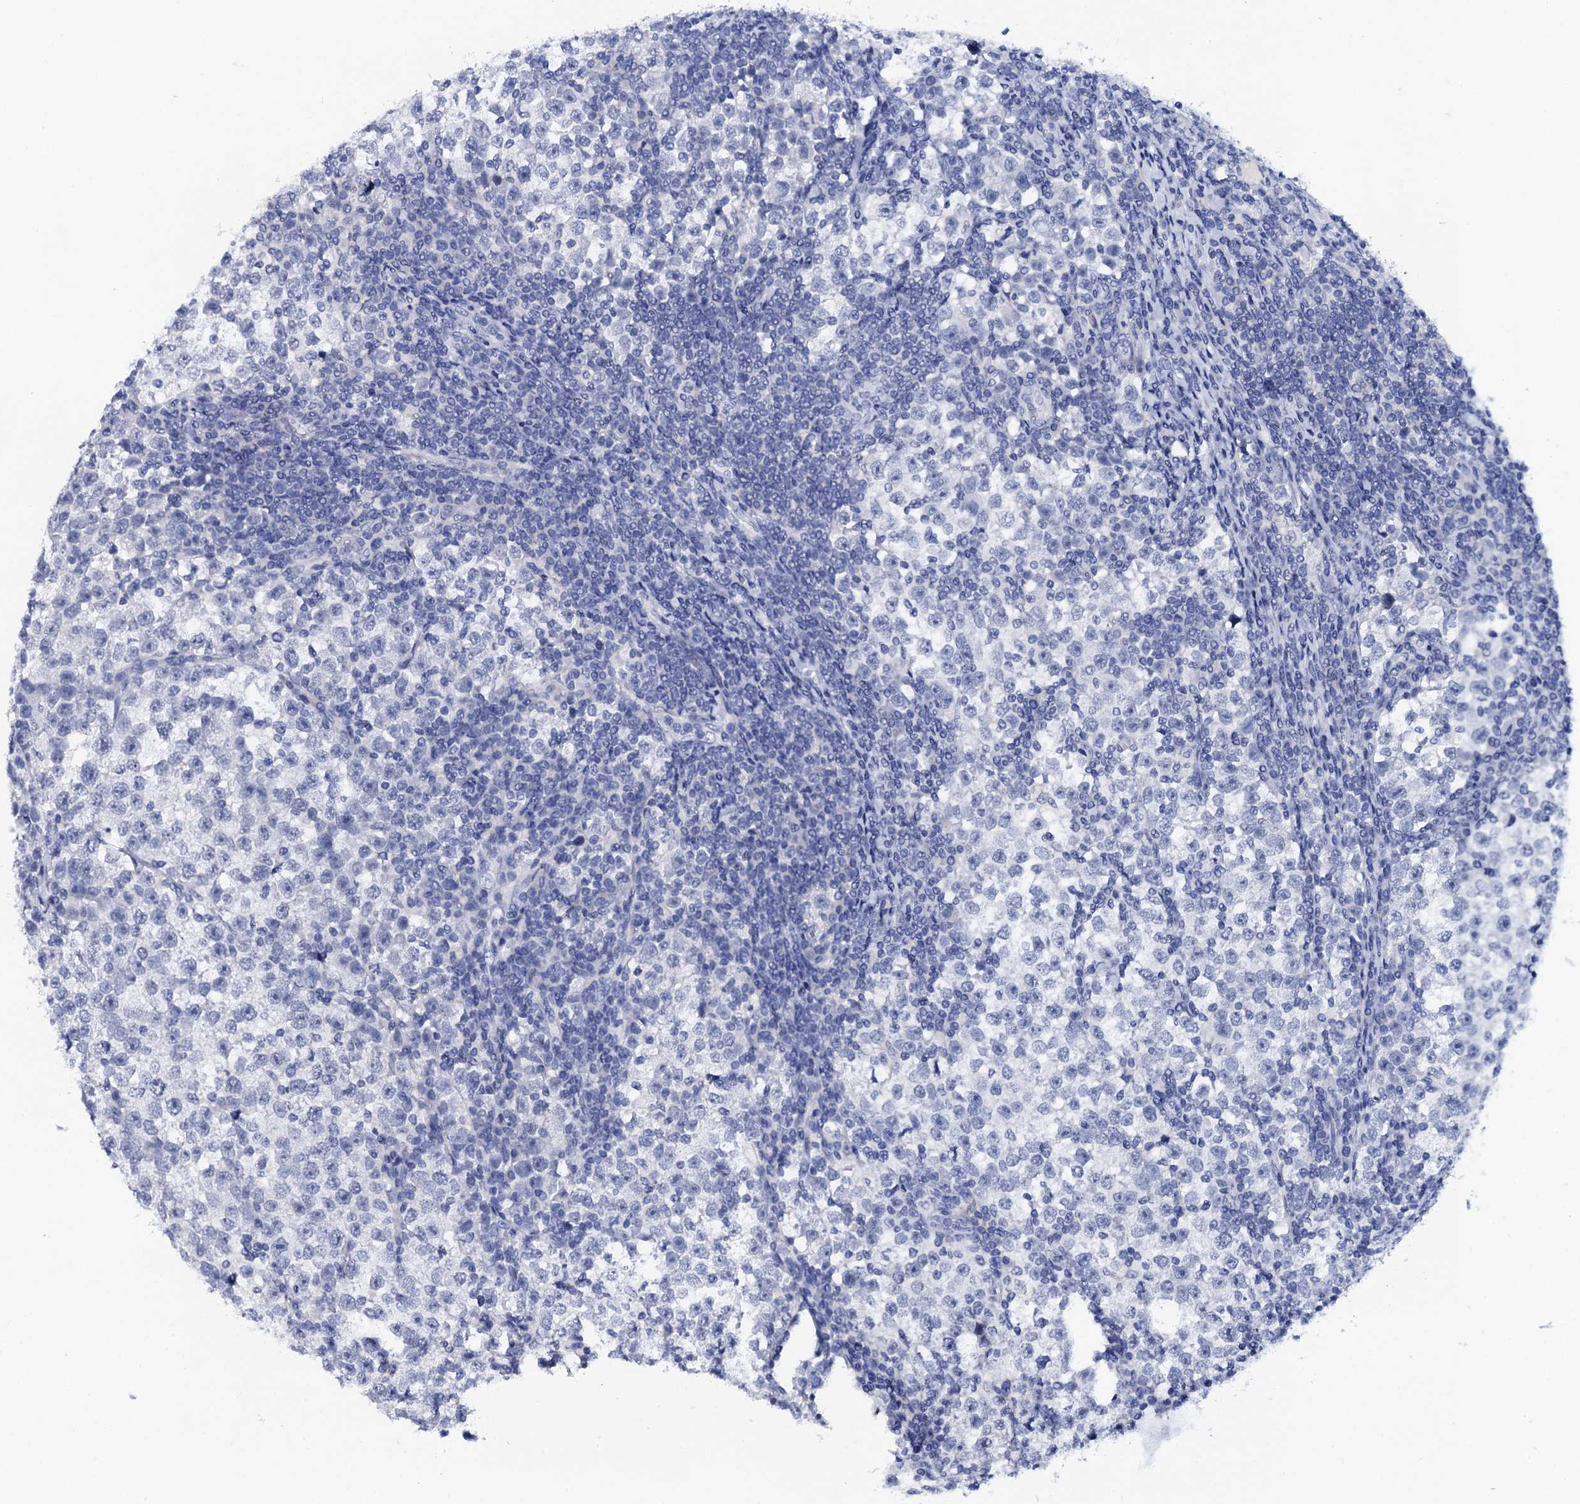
{"staining": {"intensity": "negative", "quantity": "none", "location": "none"}, "tissue": "testis cancer", "cell_type": "Tumor cells", "image_type": "cancer", "snomed": [{"axis": "morphology", "description": "Normal tissue, NOS"}, {"axis": "morphology", "description": "Seminoma, NOS"}, {"axis": "topography", "description": "Testis"}], "caption": "There is no significant staining in tumor cells of testis cancer.", "gene": "LYPD3", "patient": {"sex": "male", "age": 43}}